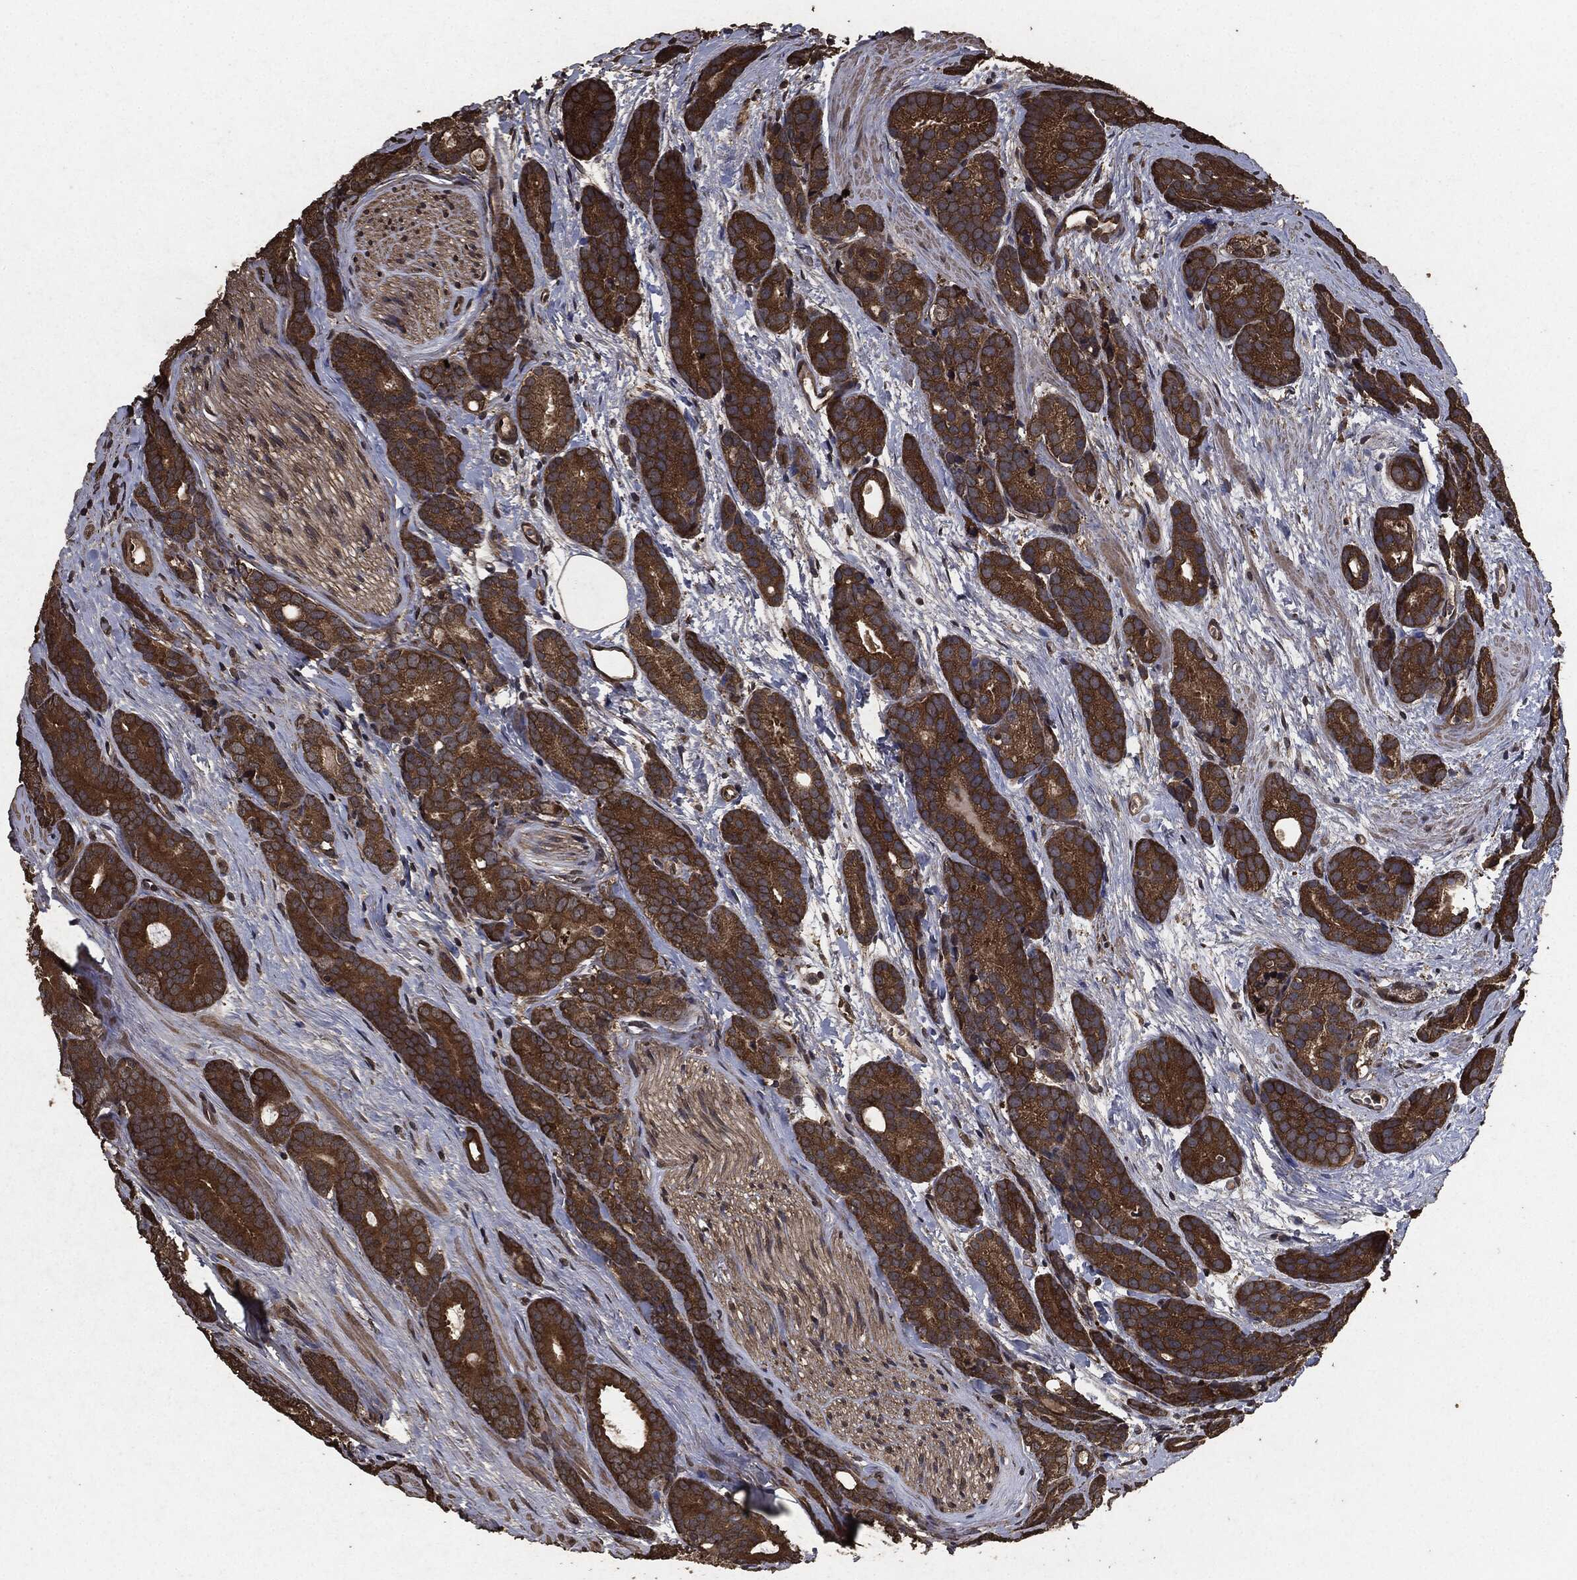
{"staining": {"intensity": "strong", "quantity": ">75%", "location": "cytoplasmic/membranous"}, "tissue": "prostate cancer", "cell_type": "Tumor cells", "image_type": "cancer", "snomed": [{"axis": "morphology", "description": "Adenocarcinoma, NOS"}, {"axis": "topography", "description": "Prostate"}], "caption": "This is an image of IHC staining of adenocarcinoma (prostate), which shows strong positivity in the cytoplasmic/membranous of tumor cells.", "gene": "AKT1S1", "patient": {"sex": "male", "age": 71}}